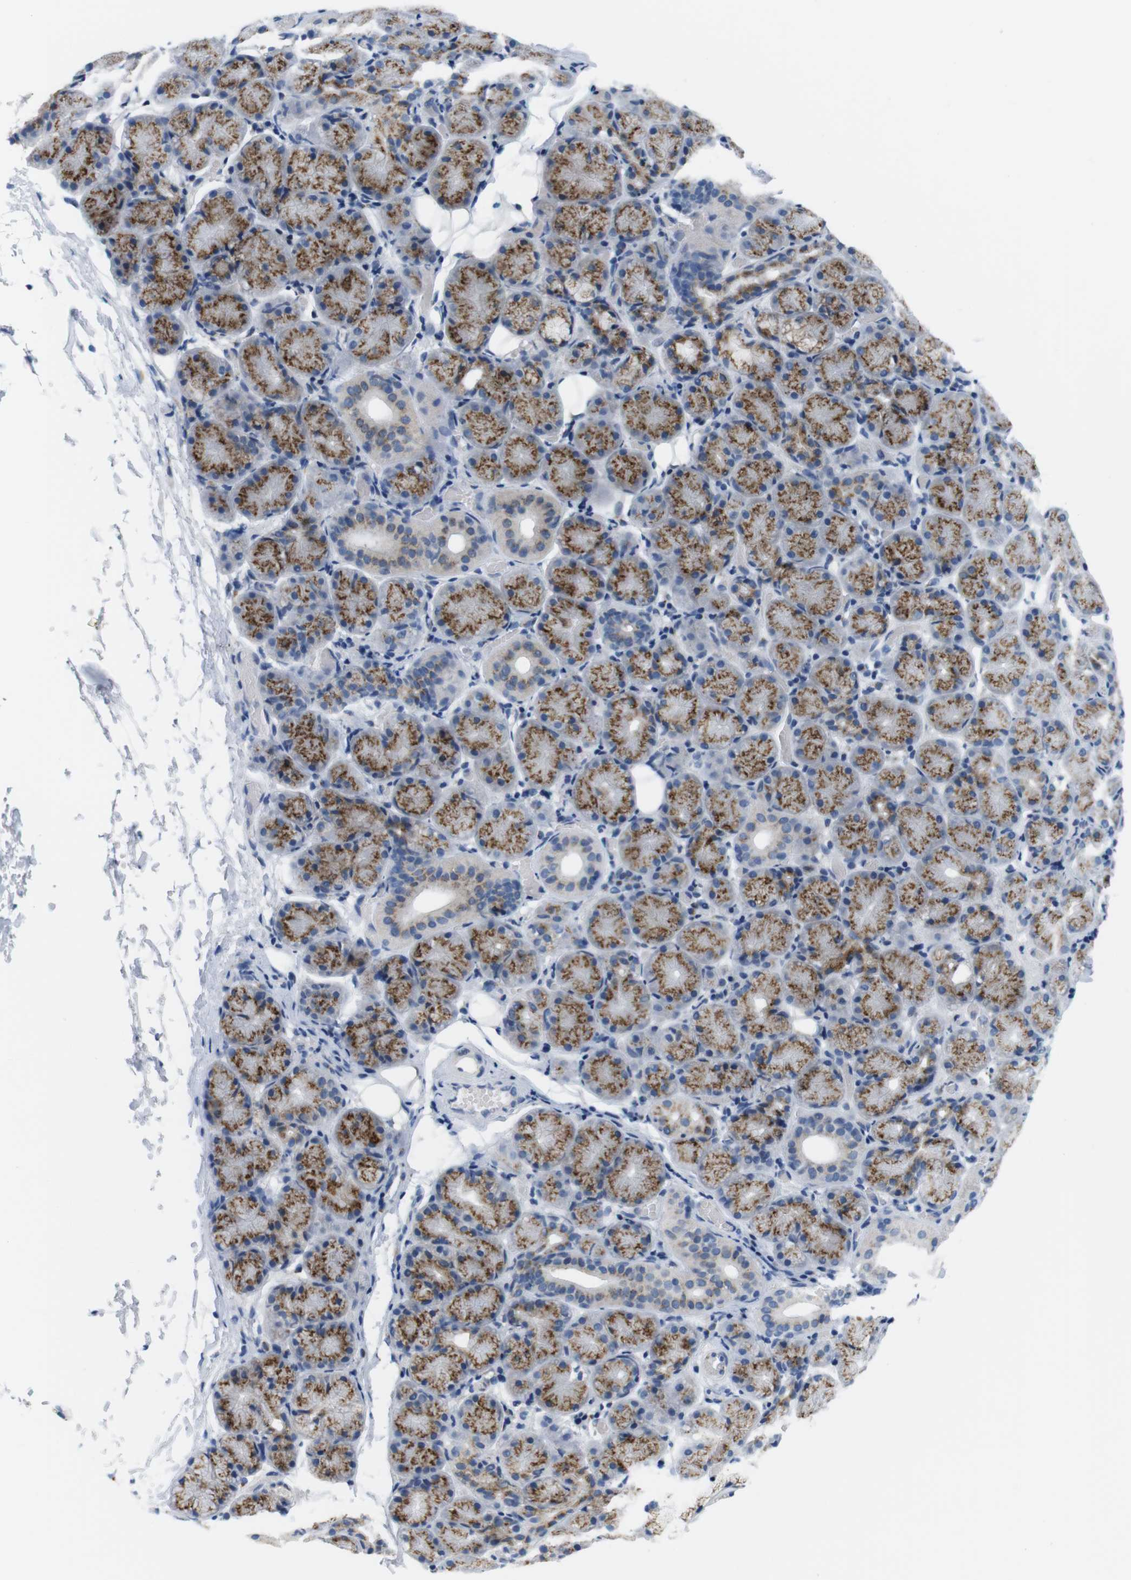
{"staining": {"intensity": "moderate", "quantity": ">75%", "location": "cytoplasmic/membranous"}, "tissue": "salivary gland", "cell_type": "Glandular cells", "image_type": "normal", "snomed": [{"axis": "morphology", "description": "Normal tissue, NOS"}, {"axis": "topography", "description": "Salivary gland"}], "caption": "IHC photomicrograph of unremarkable human salivary gland stained for a protein (brown), which reveals medium levels of moderate cytoplasmic/membranous expression in approximately >75% of glandular cells.", "gene": "GOLGA2", "patient": {"sex": "female", "age": 24}}